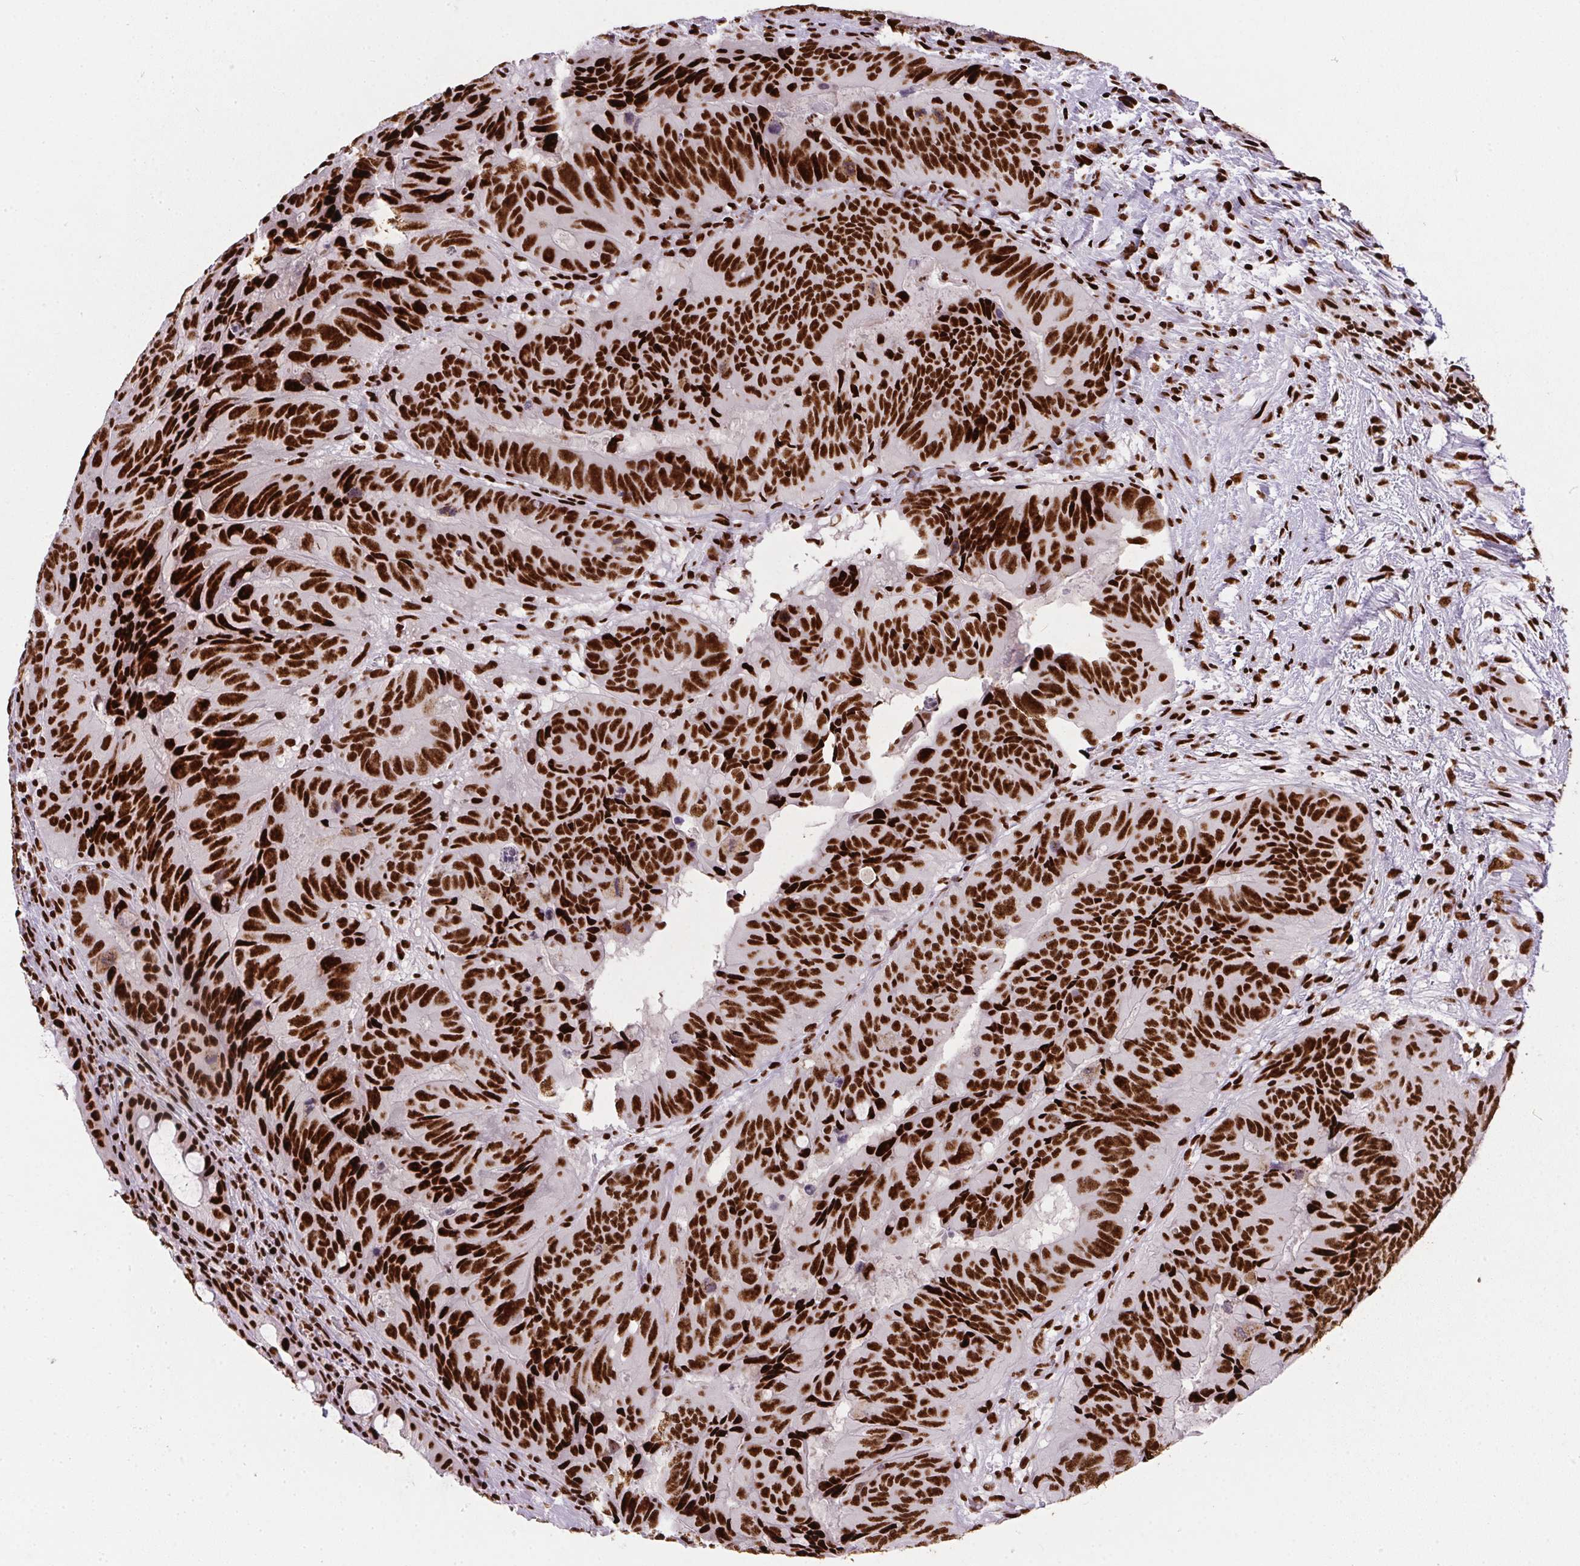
{"staining": {"intensity": "strong", "quantity": ">75%", "location": "nuclear"}, "tissue": "colorectal cancer", "cell_type": "Tumor cells", "image_type": "cancer", "snomed": [{"axis": "morphology", "description": "Adenocarcinoma, NOS"}, {"axis": "topography", "description": "Colon"}], "caption": "Immunohistochemistry (IHC) staining of adenocarcinoma (colorectal), which exhibits high levels of strong nuclear positivity in approximately >75% of tumor cells indicating strong nuclear protein expression. The staining was performed using DAB (3,3'-diaminobenzidine) (brown) for protein detection and nuclei were counterstained in hematoxylin (blue).", "gene": "PAGE3", "patient": {"sex": "male", "age": 79}}